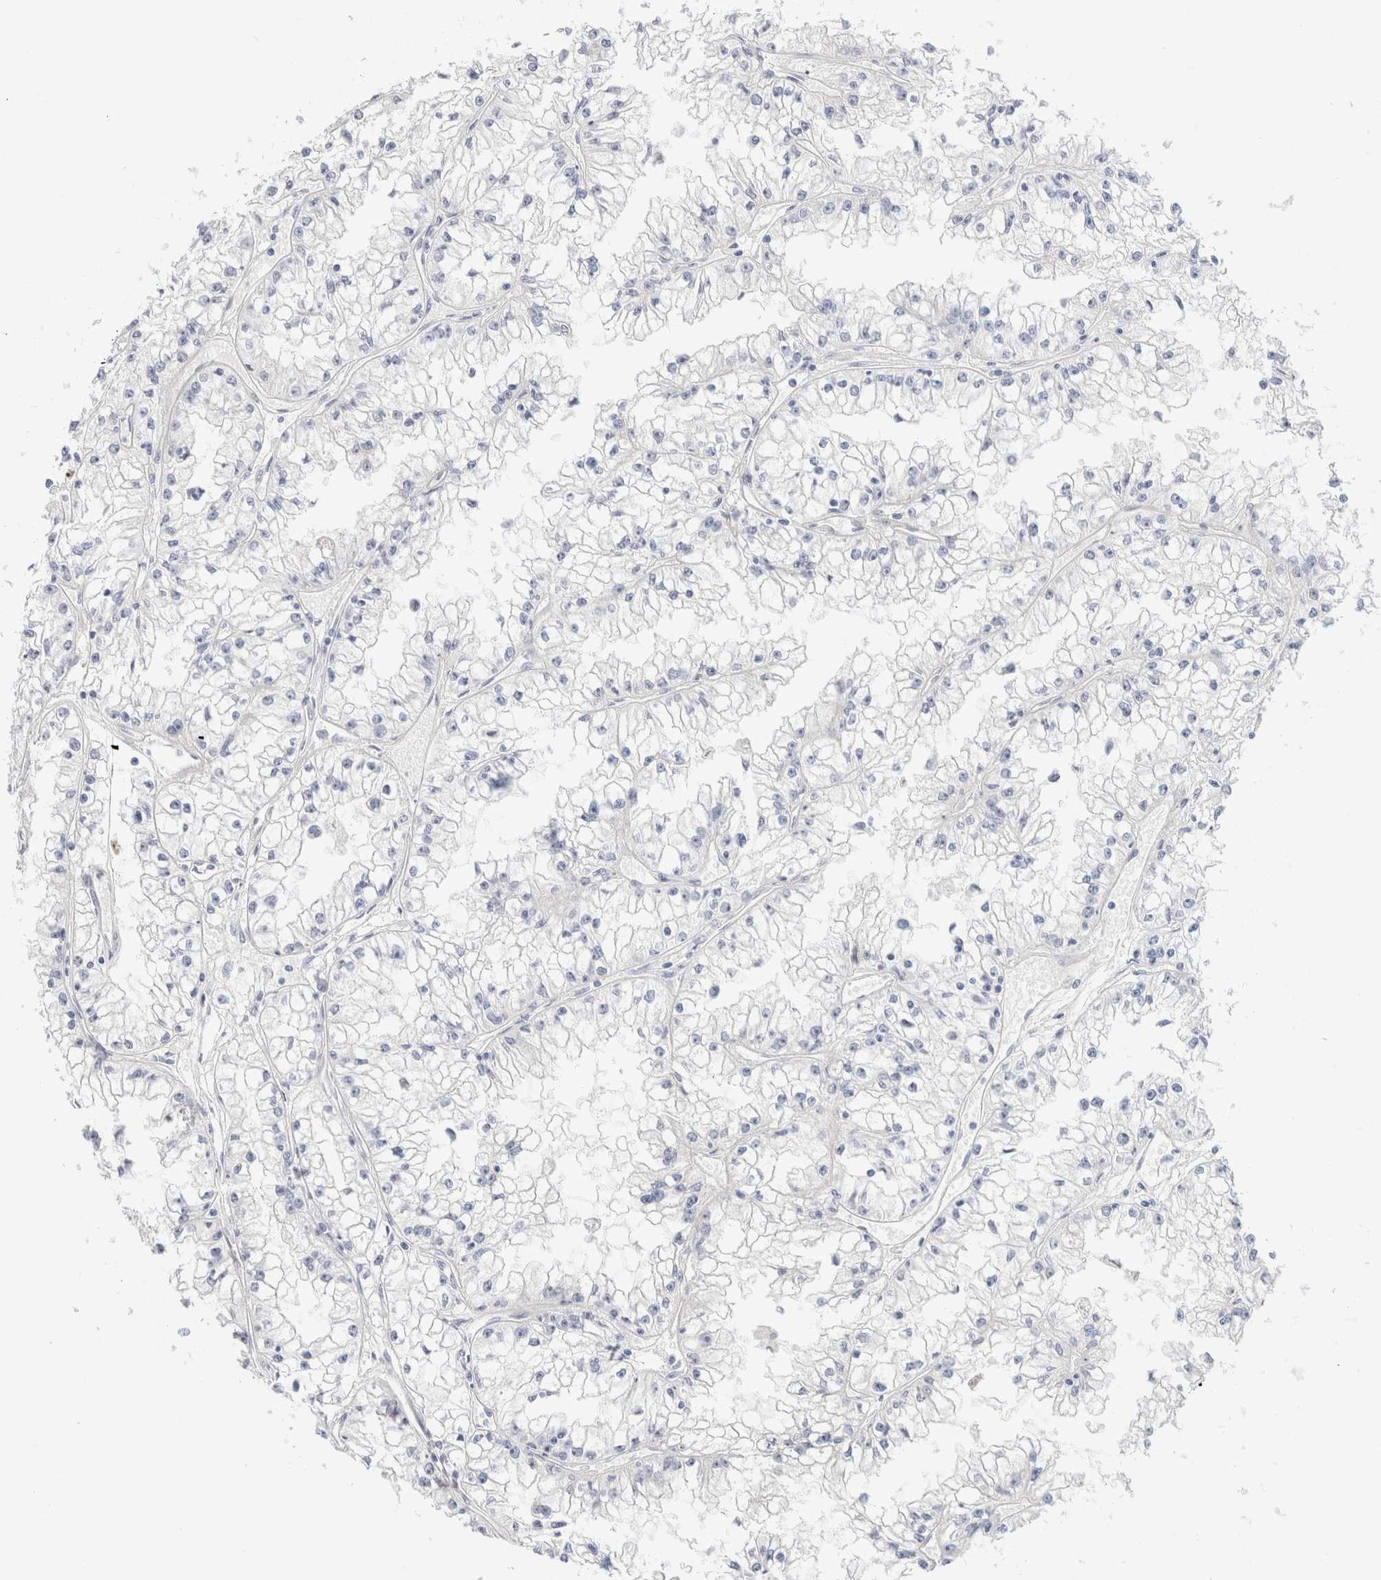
{"staining": {"intensity": "negative", "quantity": "none", "location": "none"}, "tissue": "renal cancer", "cell_type": "Tumor cells", "image_type": "cancer", "snomed": [{"axis": "morphology", "description": "Adenocarcinoma, NOS"}, {"axis": "topography", "description": "Kidney"}], "caption": "High magnification brightfield microscopy of renal cancer stained with DAB (3,3'-diaminobenzidine) (brown) and counterstained with hematoxylin (blue): tumor cells show no significant positivity.", "gene": "GADD45G", "patient": {"sex": "male", "age": 56}}